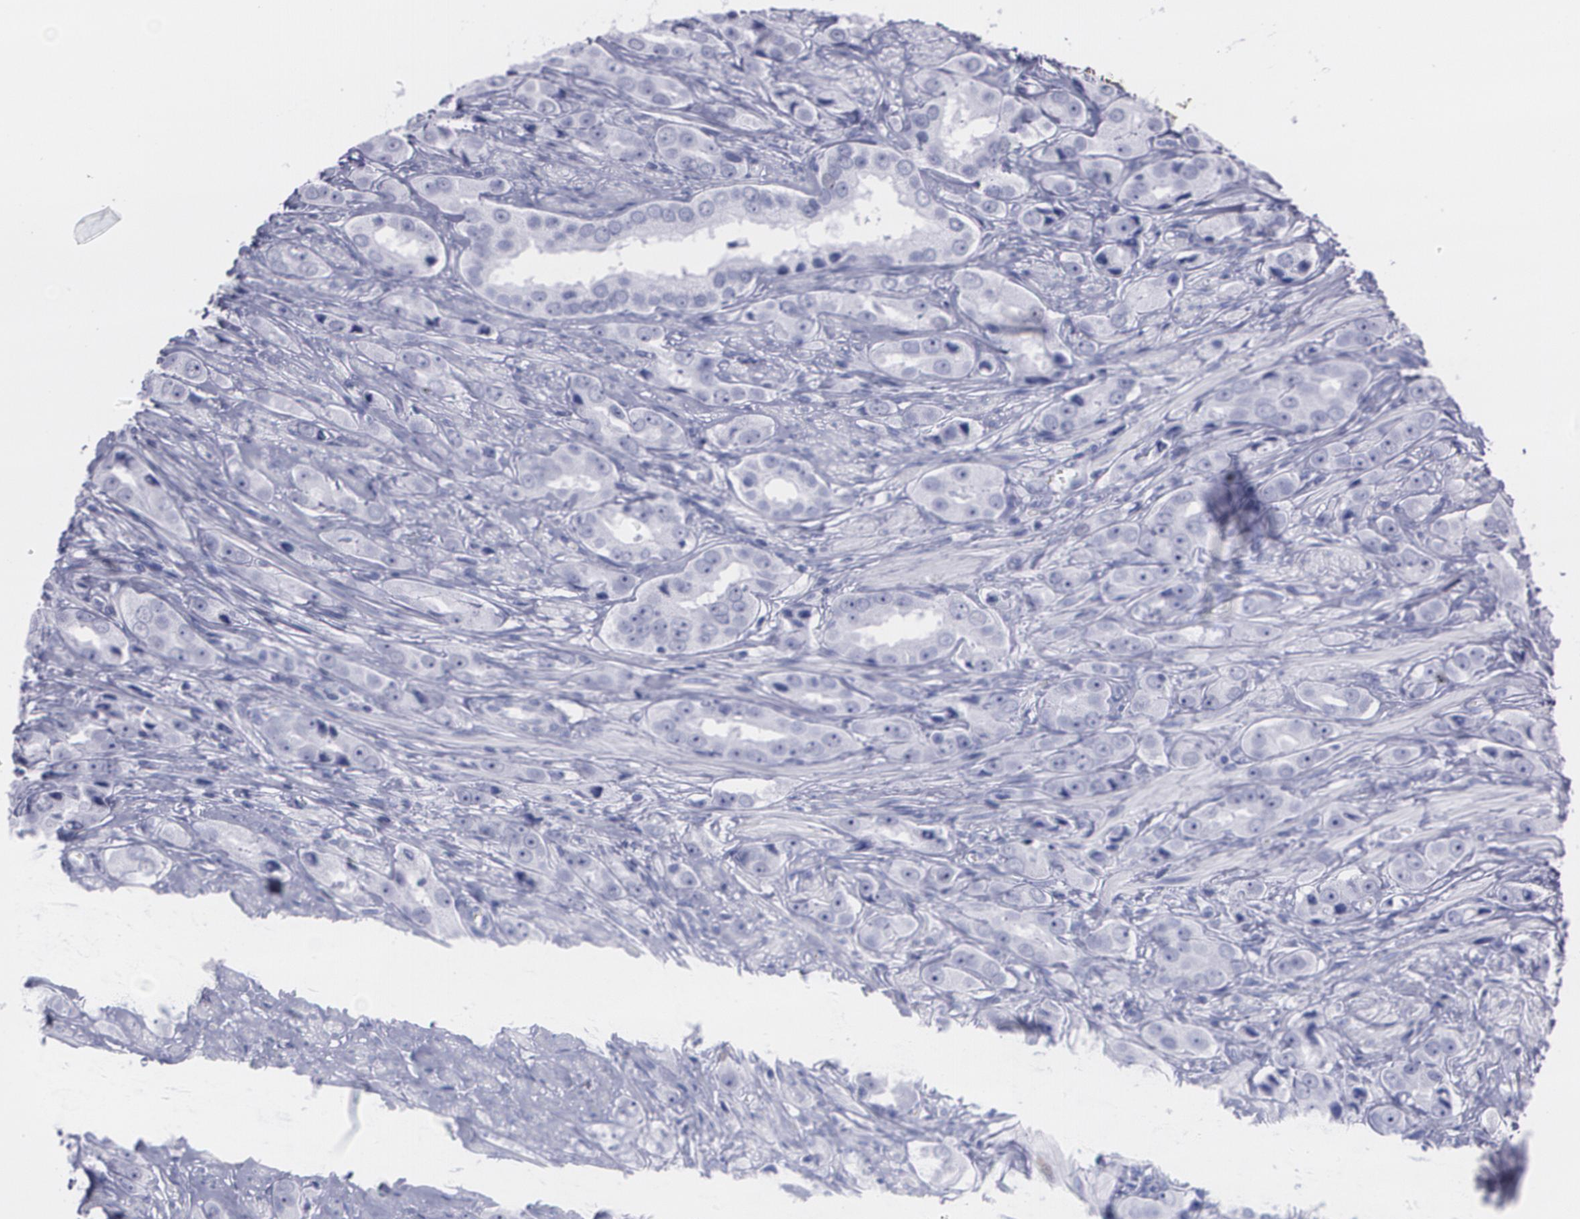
{"staining": {"intensity": "negative", "quantity": "none", "location": "none"}, "tissue": "prostate cancer", "cell_type": "Tumor cells", "image_type": "cancer", "snomed": [{"axis": "morphology", "description": "Adenocarcinoma, Medium grade"}, {"axis": "topography", "description": "Prostate"}], "caption": "Adenocarcinoma (medium-grade) (prostate) was stained to show a protein in brown. There is no significant expression in tumor cells. The staining was performed using DAB (3,3'-diaminobenzidine) to visualize the protein expression in brown, while the nuclei were stained in blue with hematoxylin (Magnification: 20x).", "gene": "TP53", "patient": {"sex": "male", "age": 53}}